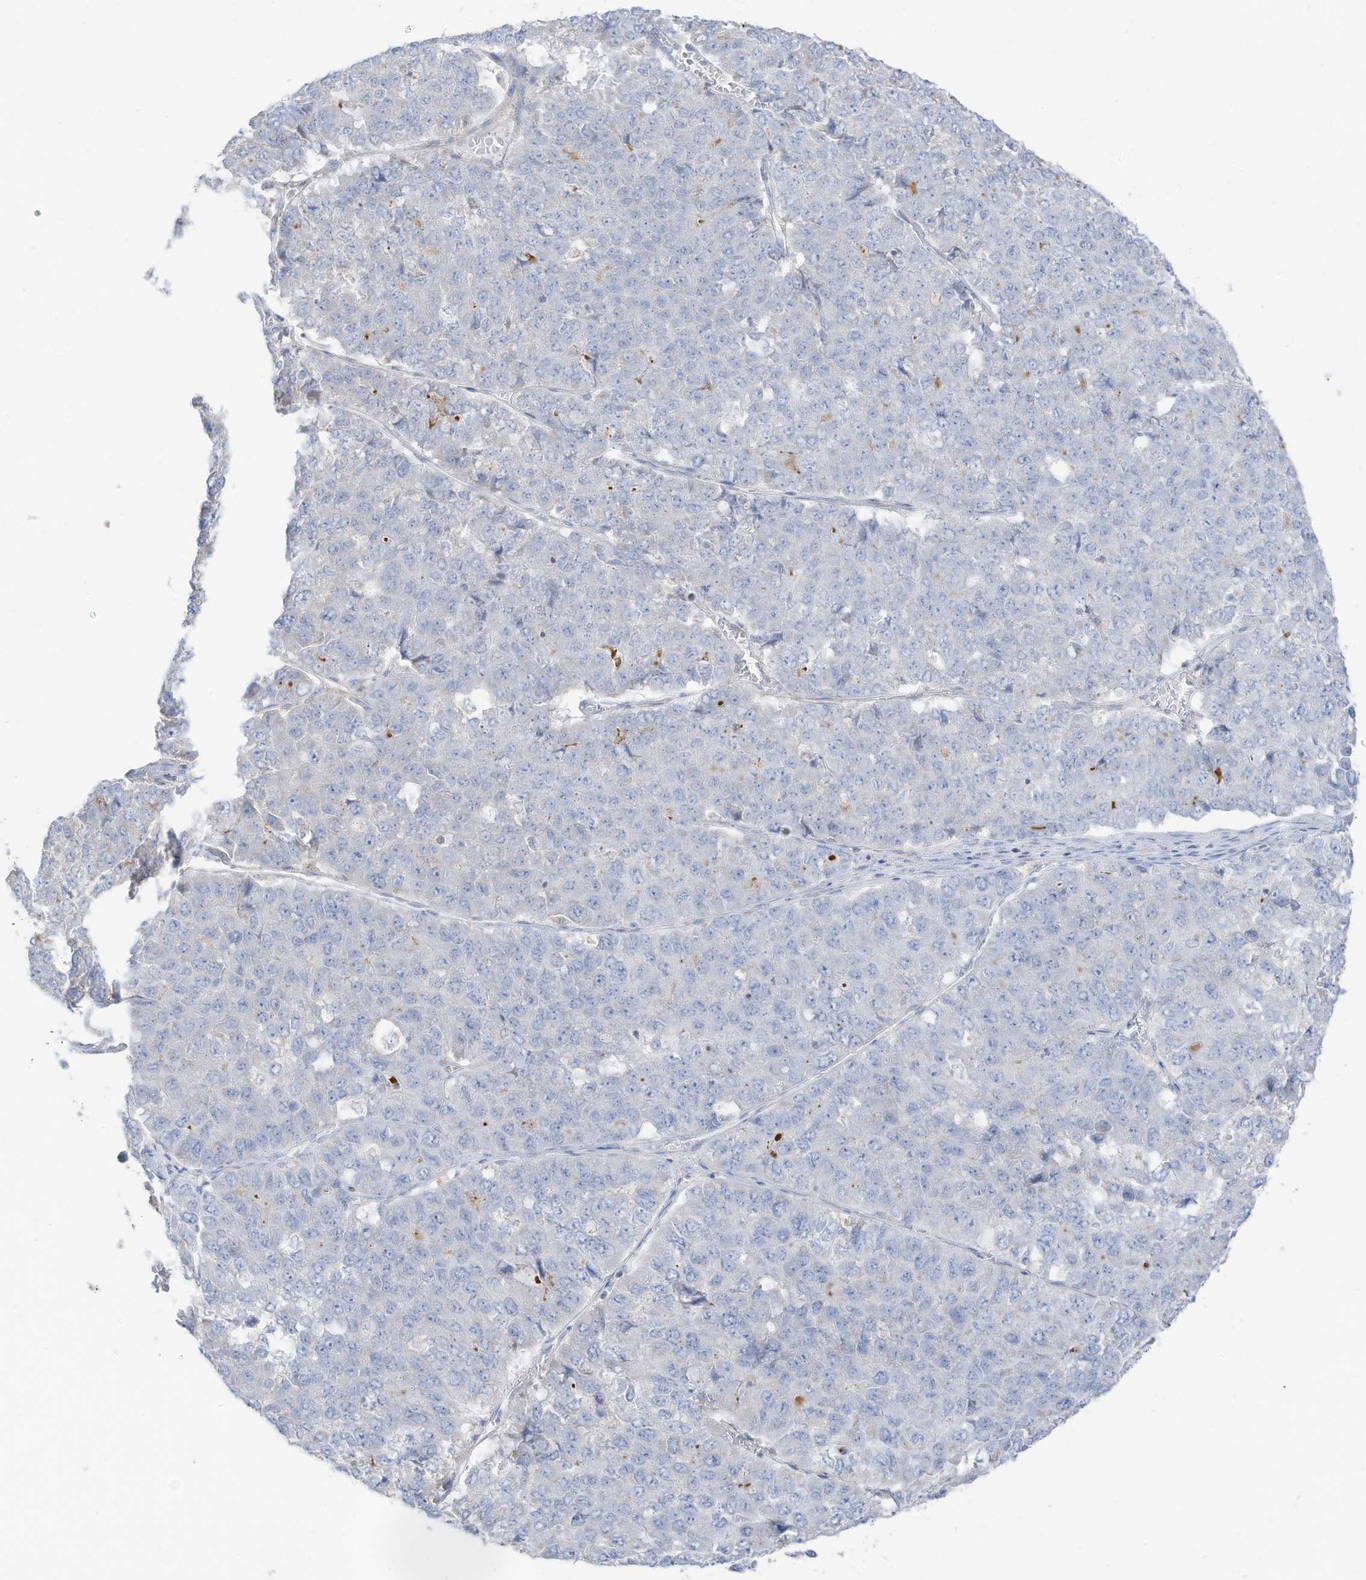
{"staining": {"intensity": "negative", "quantity": "none", "location": "none"}, "tissue": "pancreatic cancer", "cell_type": "Tumor cells", "image_type": "cancer", "snomed": [{"axis": "morphology", "description": "Adenocarcinoma, NOS"}, {"axis": "topography", "description": "Pancreas"}], "caption": "An immunohistochemistry (IHC) micrograph of pancreatic cancer is shown. There is no staining in tumor cells of pancreatic cancer.", "gene": "ETHE1", "patient": {"sex": "male", "age": 50}}